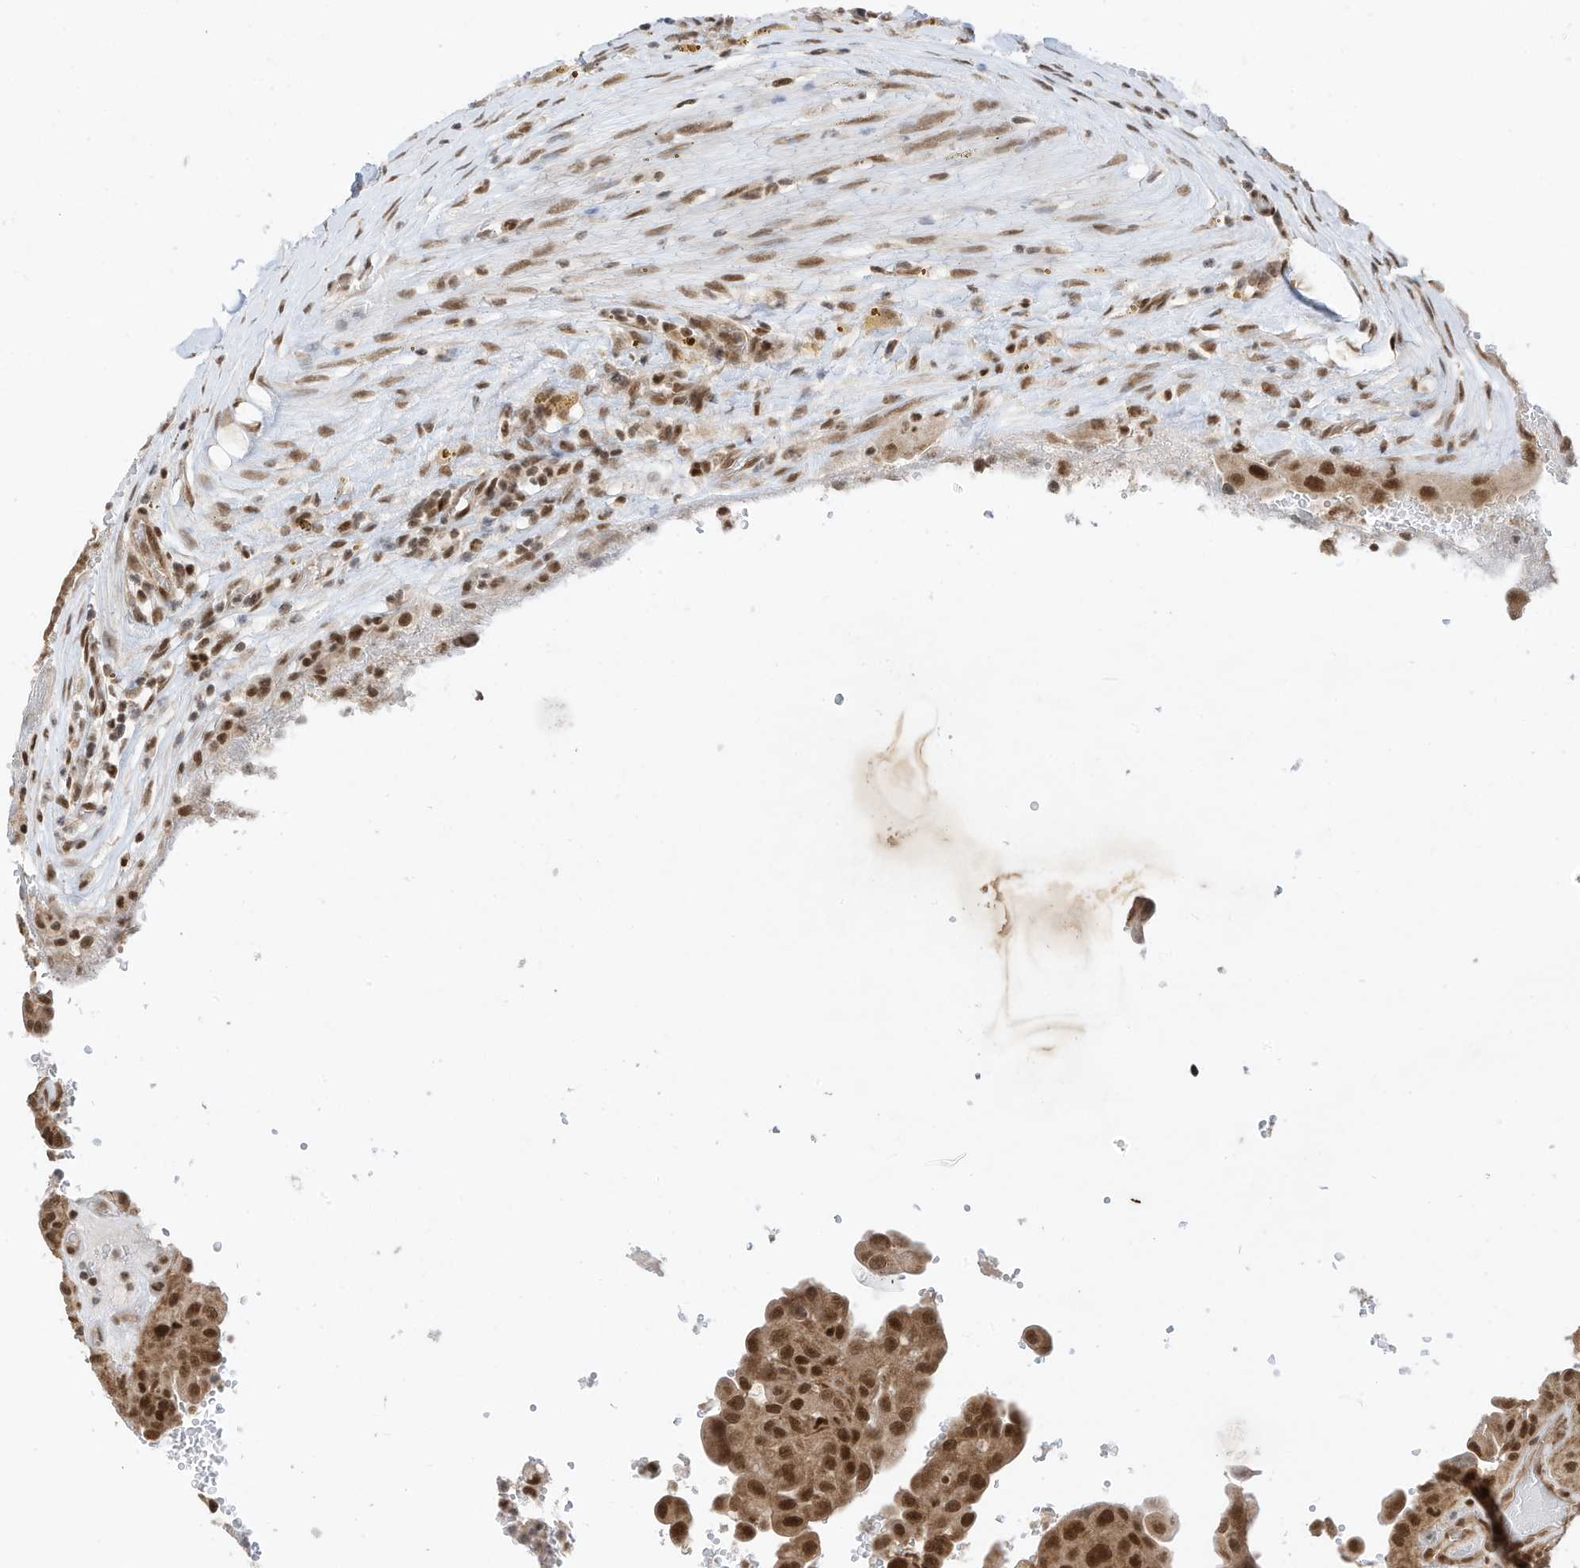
{"staining": {"intensity": "strong", "quantity": ">75%", "location": "cytoplasmic/membranous,nuclear"}, "tissue": "thyroid cancer", "cell_type": "Tumor cells", "image_type": "cancer", "snomed": [{"axis": "morphology", "description": "Papillary adenocarcinoma, NOS"}, {"axis": "topography", "description": "Thyroid gland"}], "caption": "Thyroid cancer stained for a protein demonstrates strong cytoplasmic/membranous and nuclear positivity in tumor cells.", "gene": "AURKAIP1", "patient": {"sex": "male", "age": 77}}